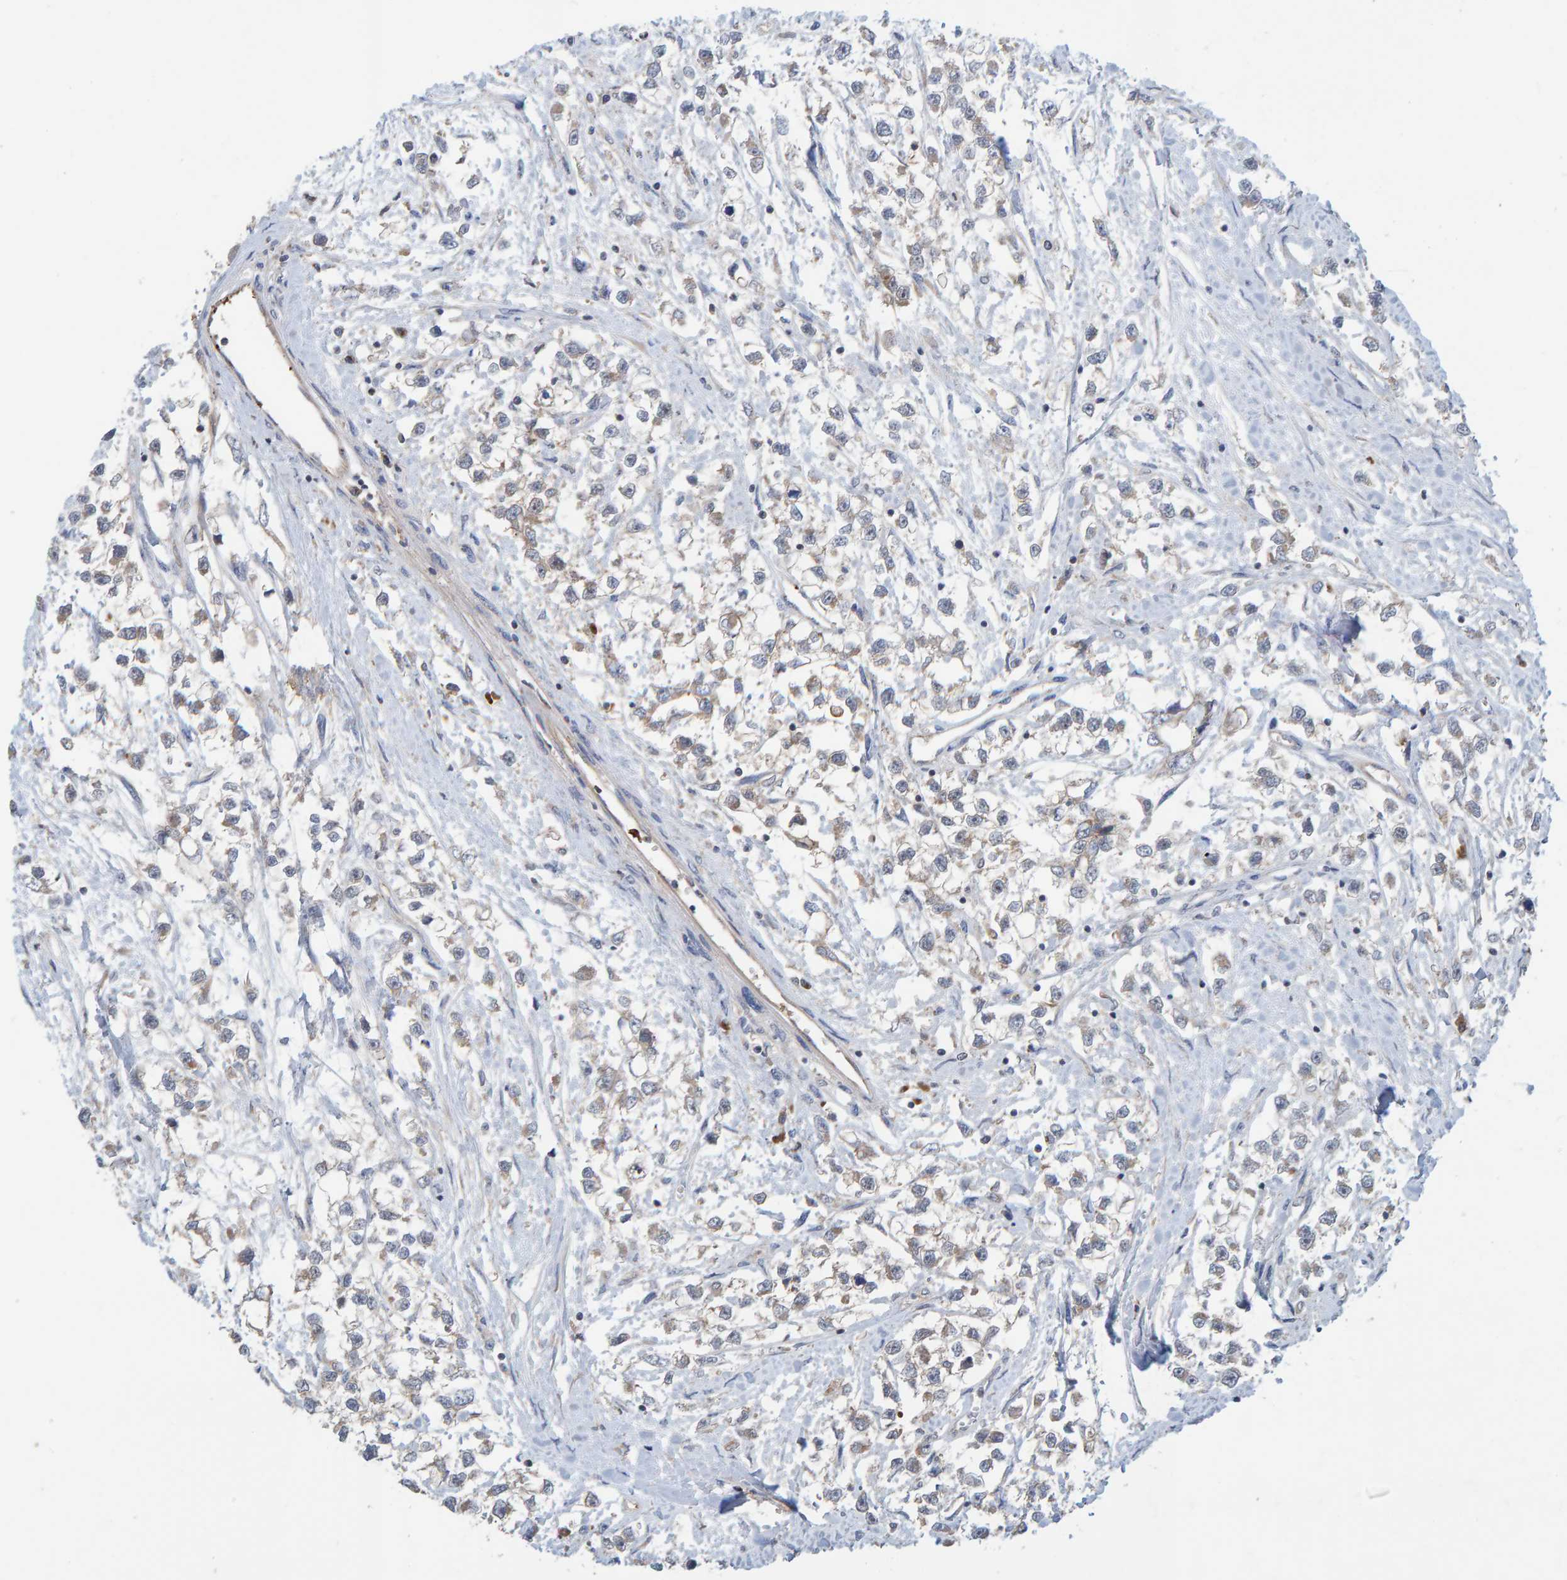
{"staining": {"intensity": "weak", "quantity": "<25%", "location": "cytoplasmic/membranous"}, "tissue": "testis cancer", "cell_type": "Tumor cells", "image_type": "cancer", "snomed": [{"axis": "morphology", "description": "Seminoma, NOS"}, {"axis": "morphology", "description": "Carcinoma, Embryonal, NOS"}, {"axis": "topography", "description": "Testis"}], "caption": "DAB immunohistochemical staining of human testis cancer shows no significant staining in tumor cells. (IHC, brightfield microscopy, high magnification).", "gene": "KIAA0753", "patient": {"sex": "male", "age": 51}}